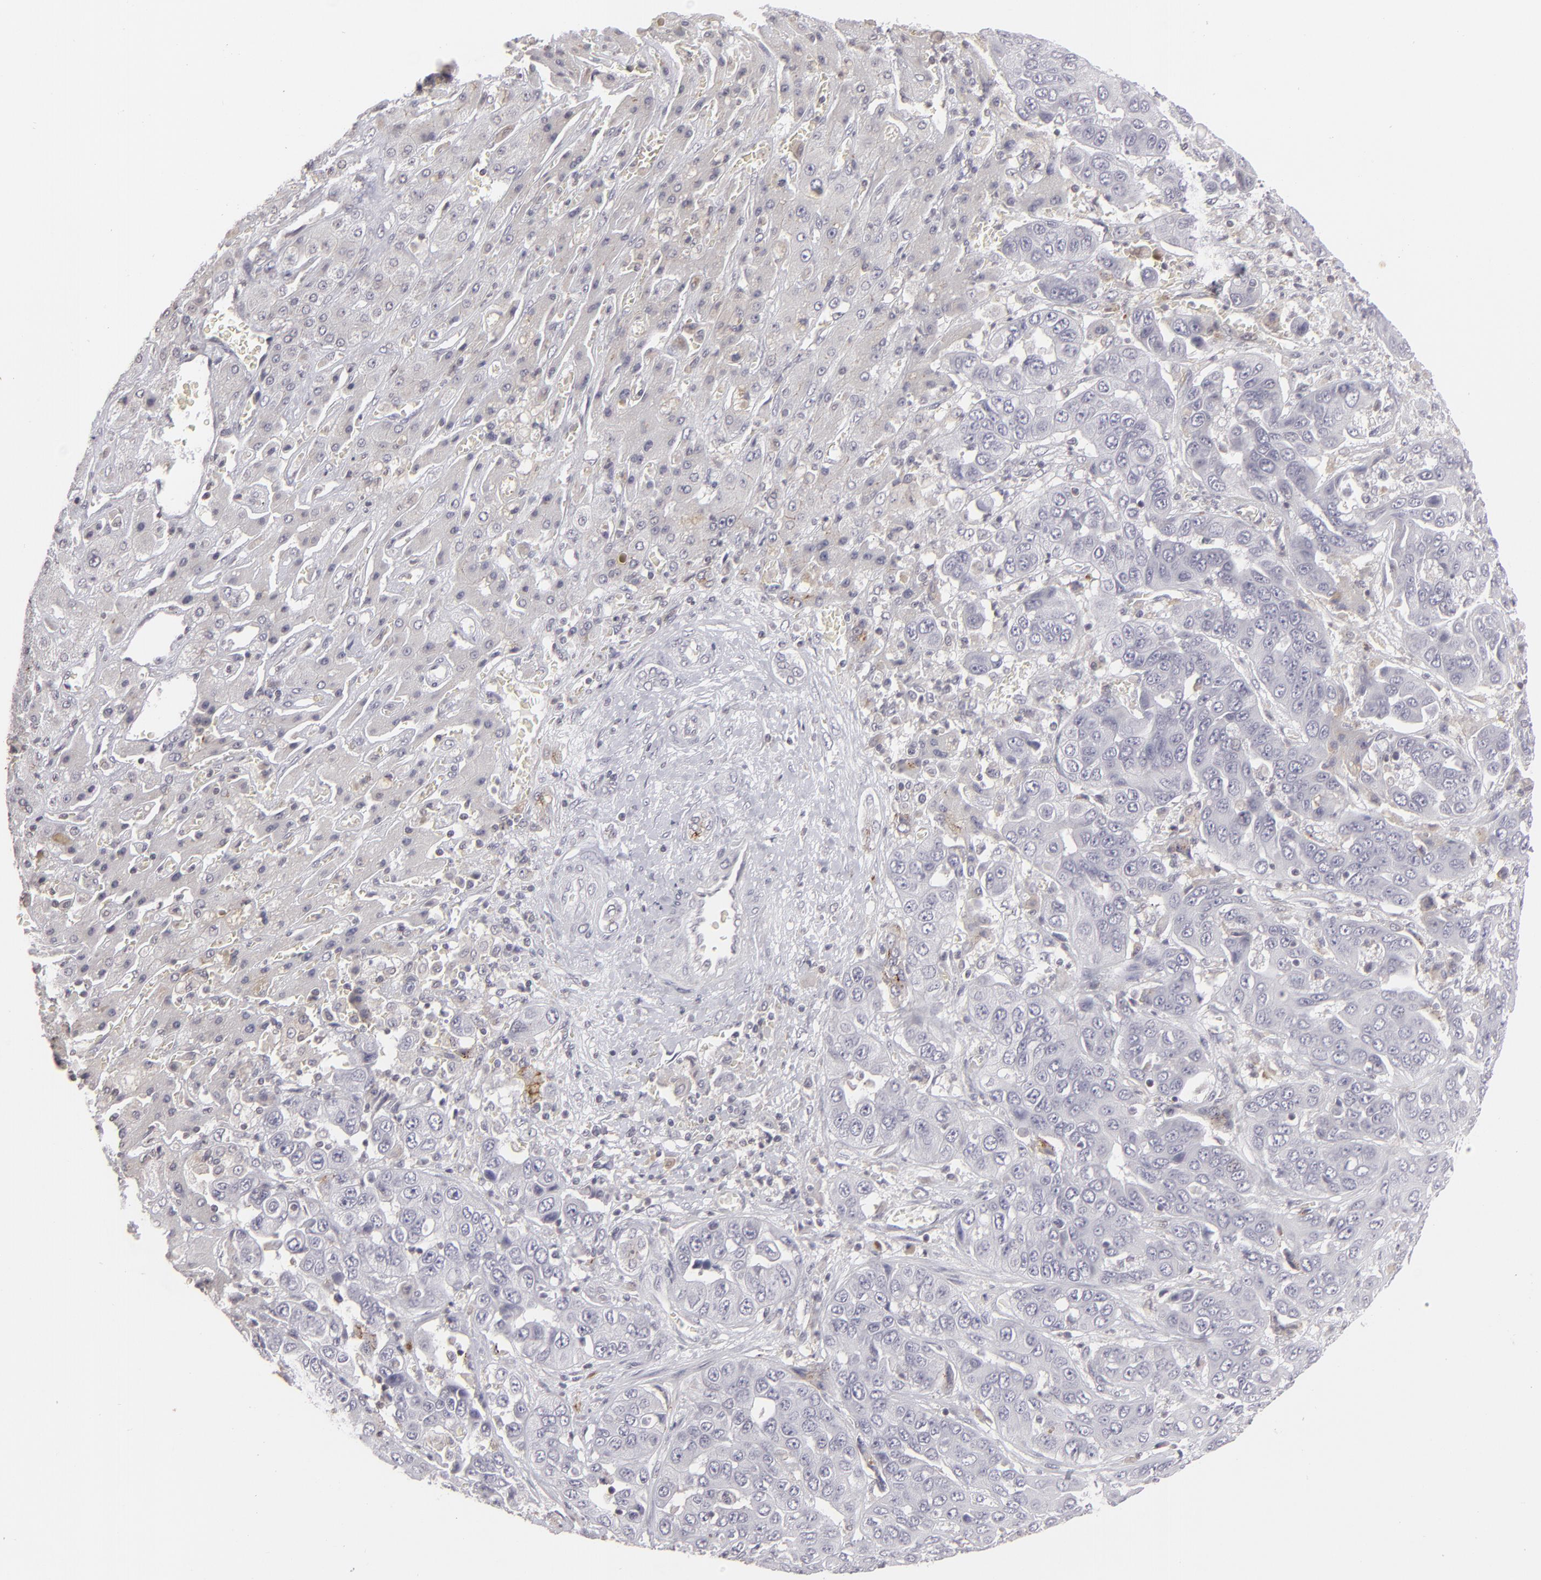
{"staining": {"intensity": "negative", "quantity": "none", "location": "none"}, "tissue": "liver cancer", "cell_type": "Tumor cells", "image_type": "cancer", "snomed": [{"axis": "morphology", "description": "Cholangiocarcinoma"}, {"axis": "topography", "description": "Liver"}], "caption": "A histopathology image of liver cholangiocarcinoma stained for a protein demonstrates no brown staining in tumor cells. (Immunohistochemistry, brightfield microscopy, high magnification).", "gene": "CLDN2", "patient": {"sex": "female", "age": 52}}